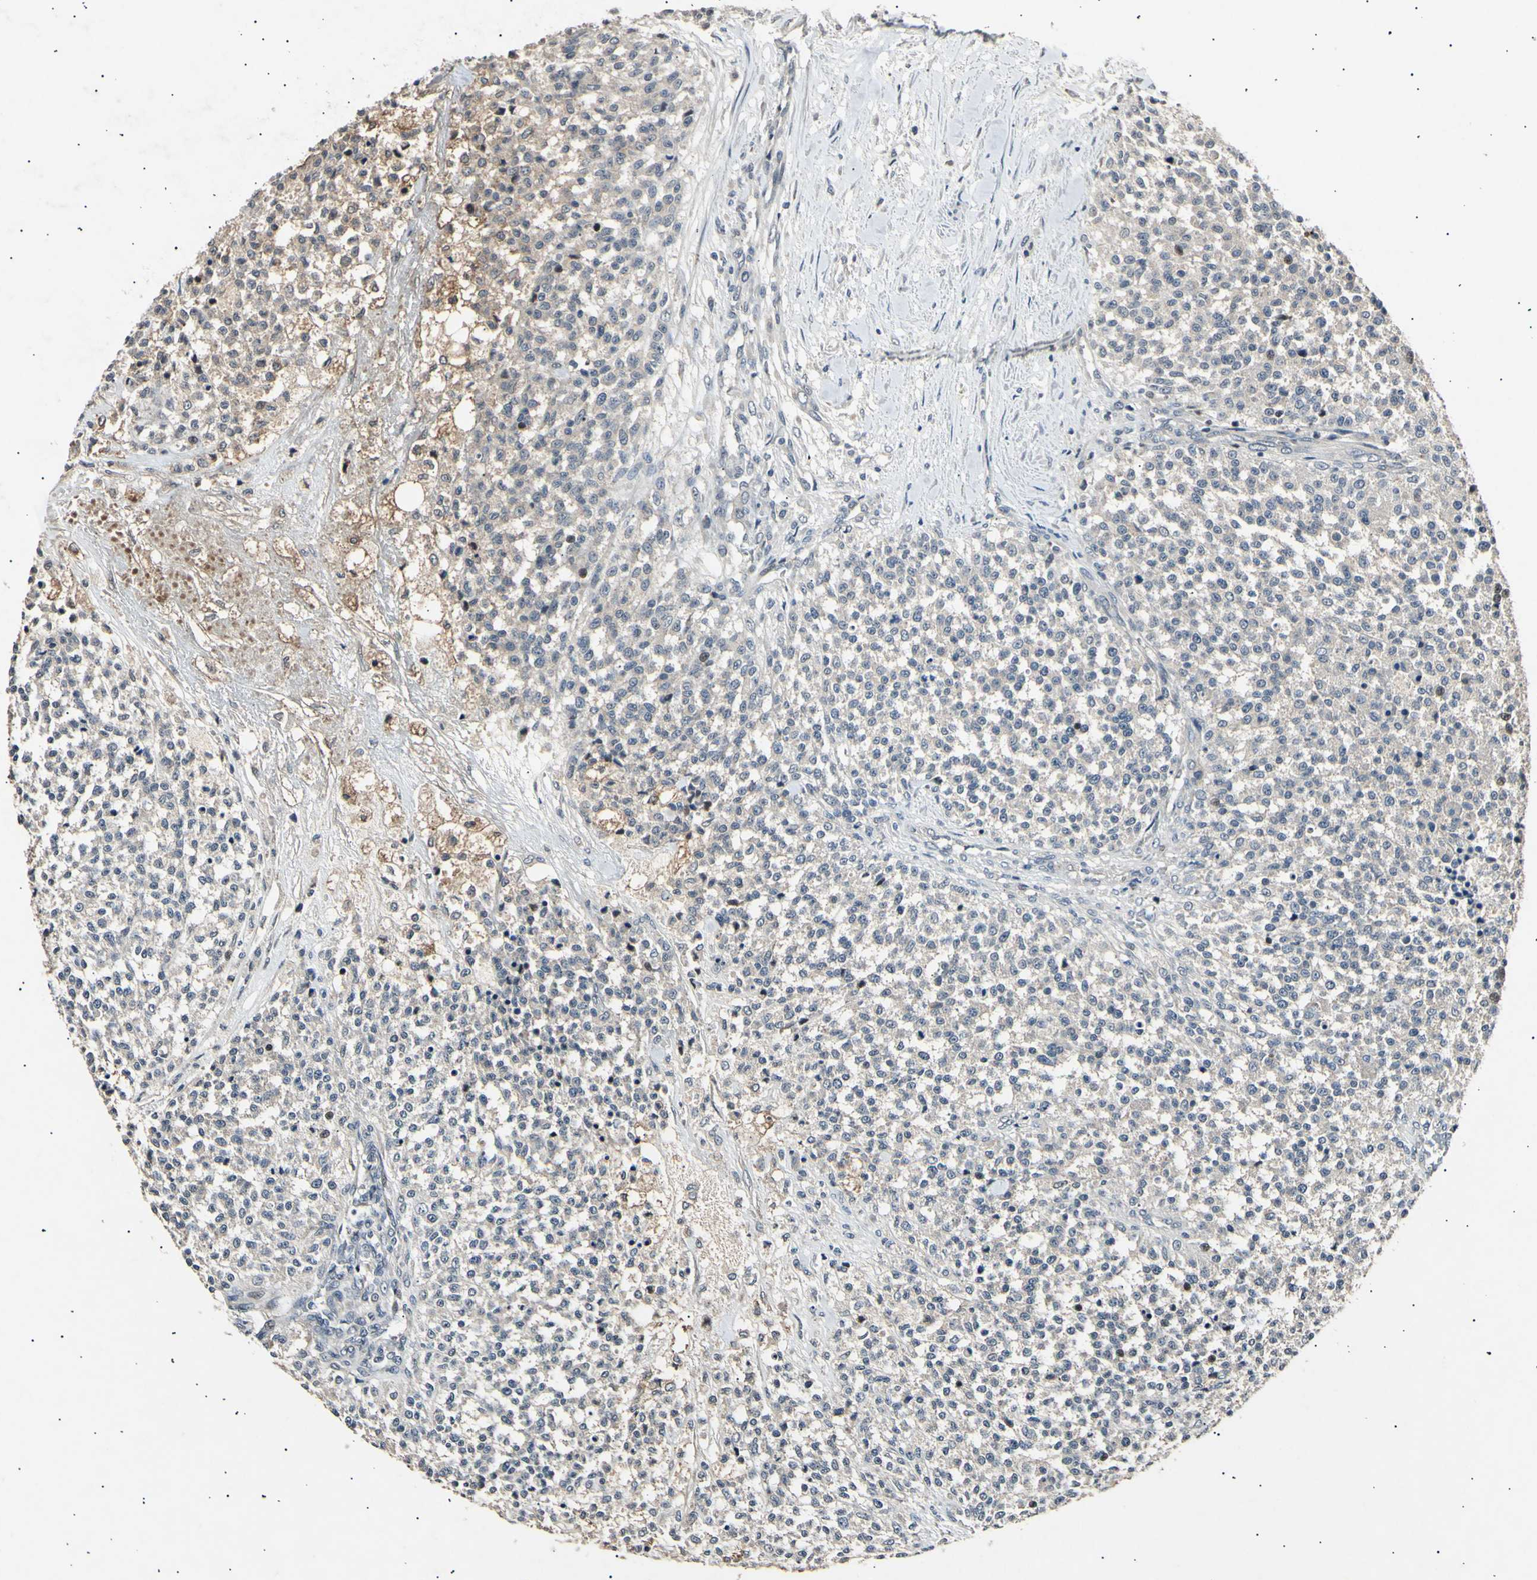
{"staining": {"intensity": "negative", "quantity": "none", "location": "none"}, "tissue": "testis cancer", "cell_type": "Tumor cells", "image_type": "cancer", "snomed": [{"axis": "morphology", "description": "Seminoma, NOS"}, {"axis": "topography", "description": "Testis"}], "caption": "DAB (3,3'-diaminobenzidine) immunohistochemical staining of human seminoma (testis) shows no significant expression in tumor cells.", "gene": "ADCY3", "patient": {"sex": "male", "age": 59}}